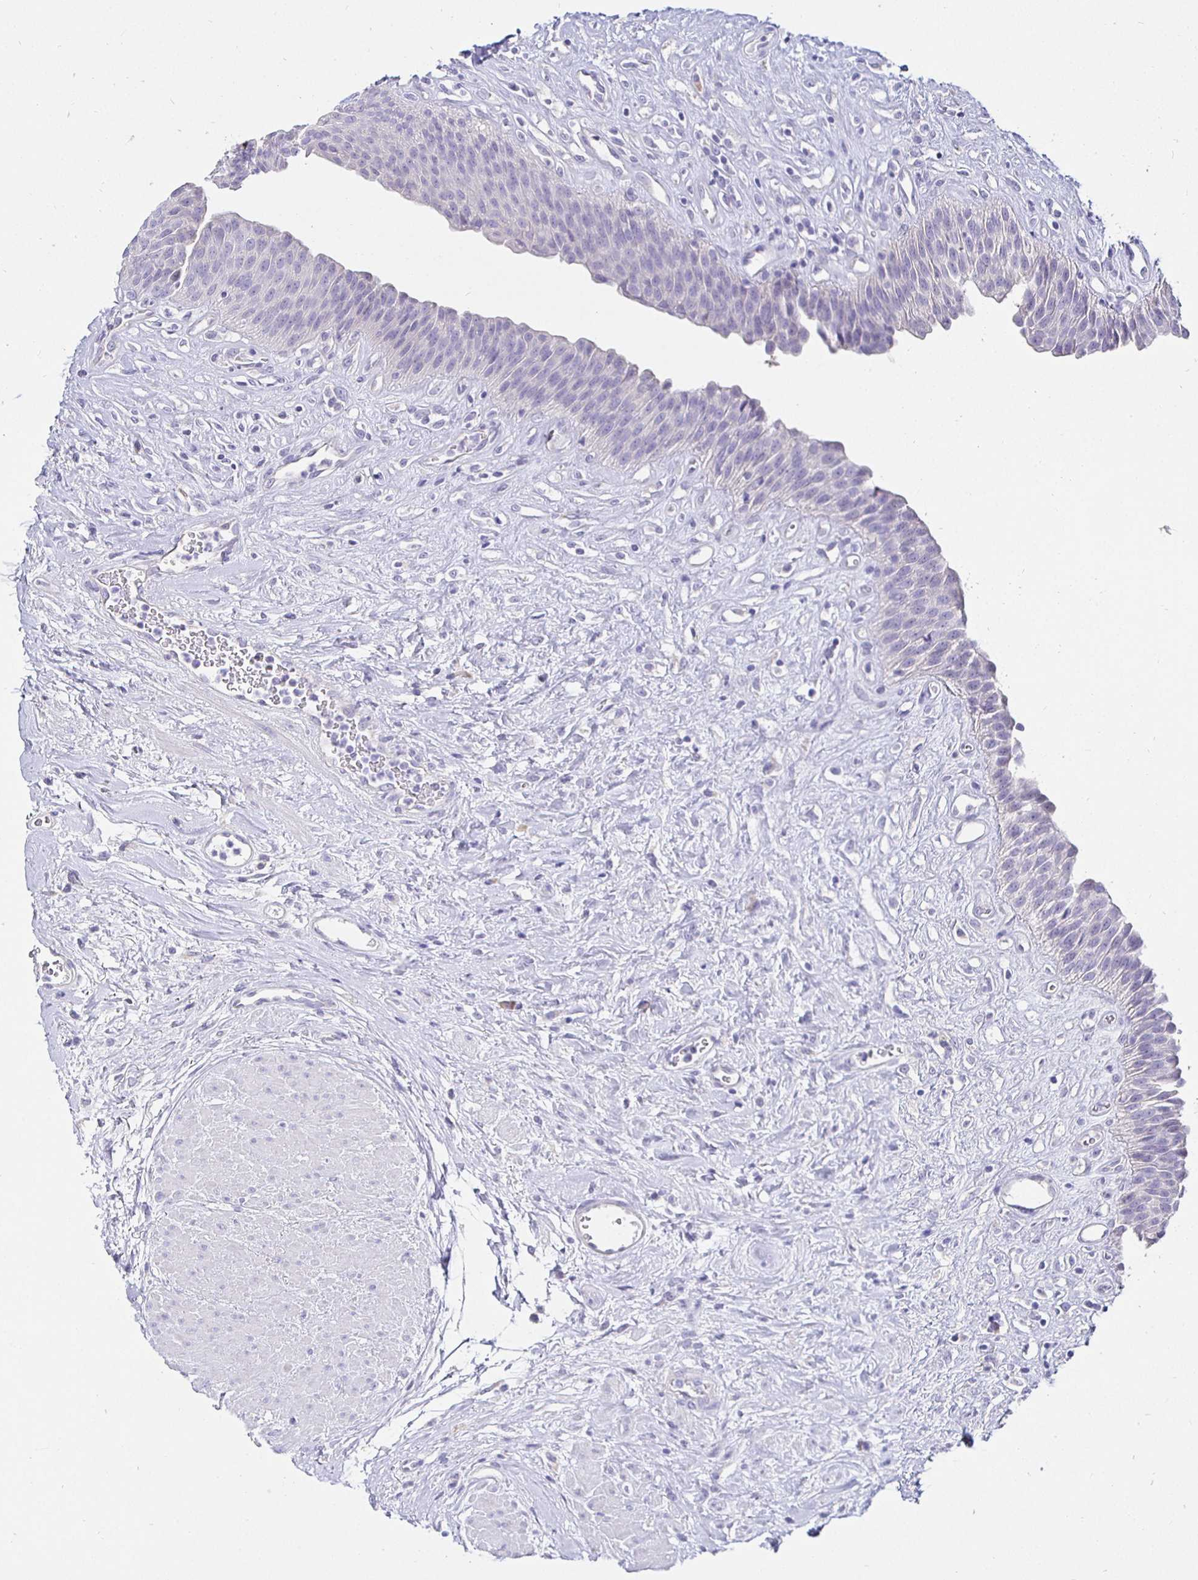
{"staining": {"intensity": "negative", "quantity": "none", "location": "none"}, "tissue": "urinary bladder", "cell_type": "Urothelial cells", "image_type": "normal", "snomed": [{"axis": "morphology", "description": "Normal tissue, NOS"}, {"axis": "topography", "description": "Urinary bladder"}], "caption": "Immunohistochemical staining of benign urinary bladder exhibits no significant expression in urothelial cells.", "gene": "UMOD", "patient": {"sex": "female", "age": 56}}